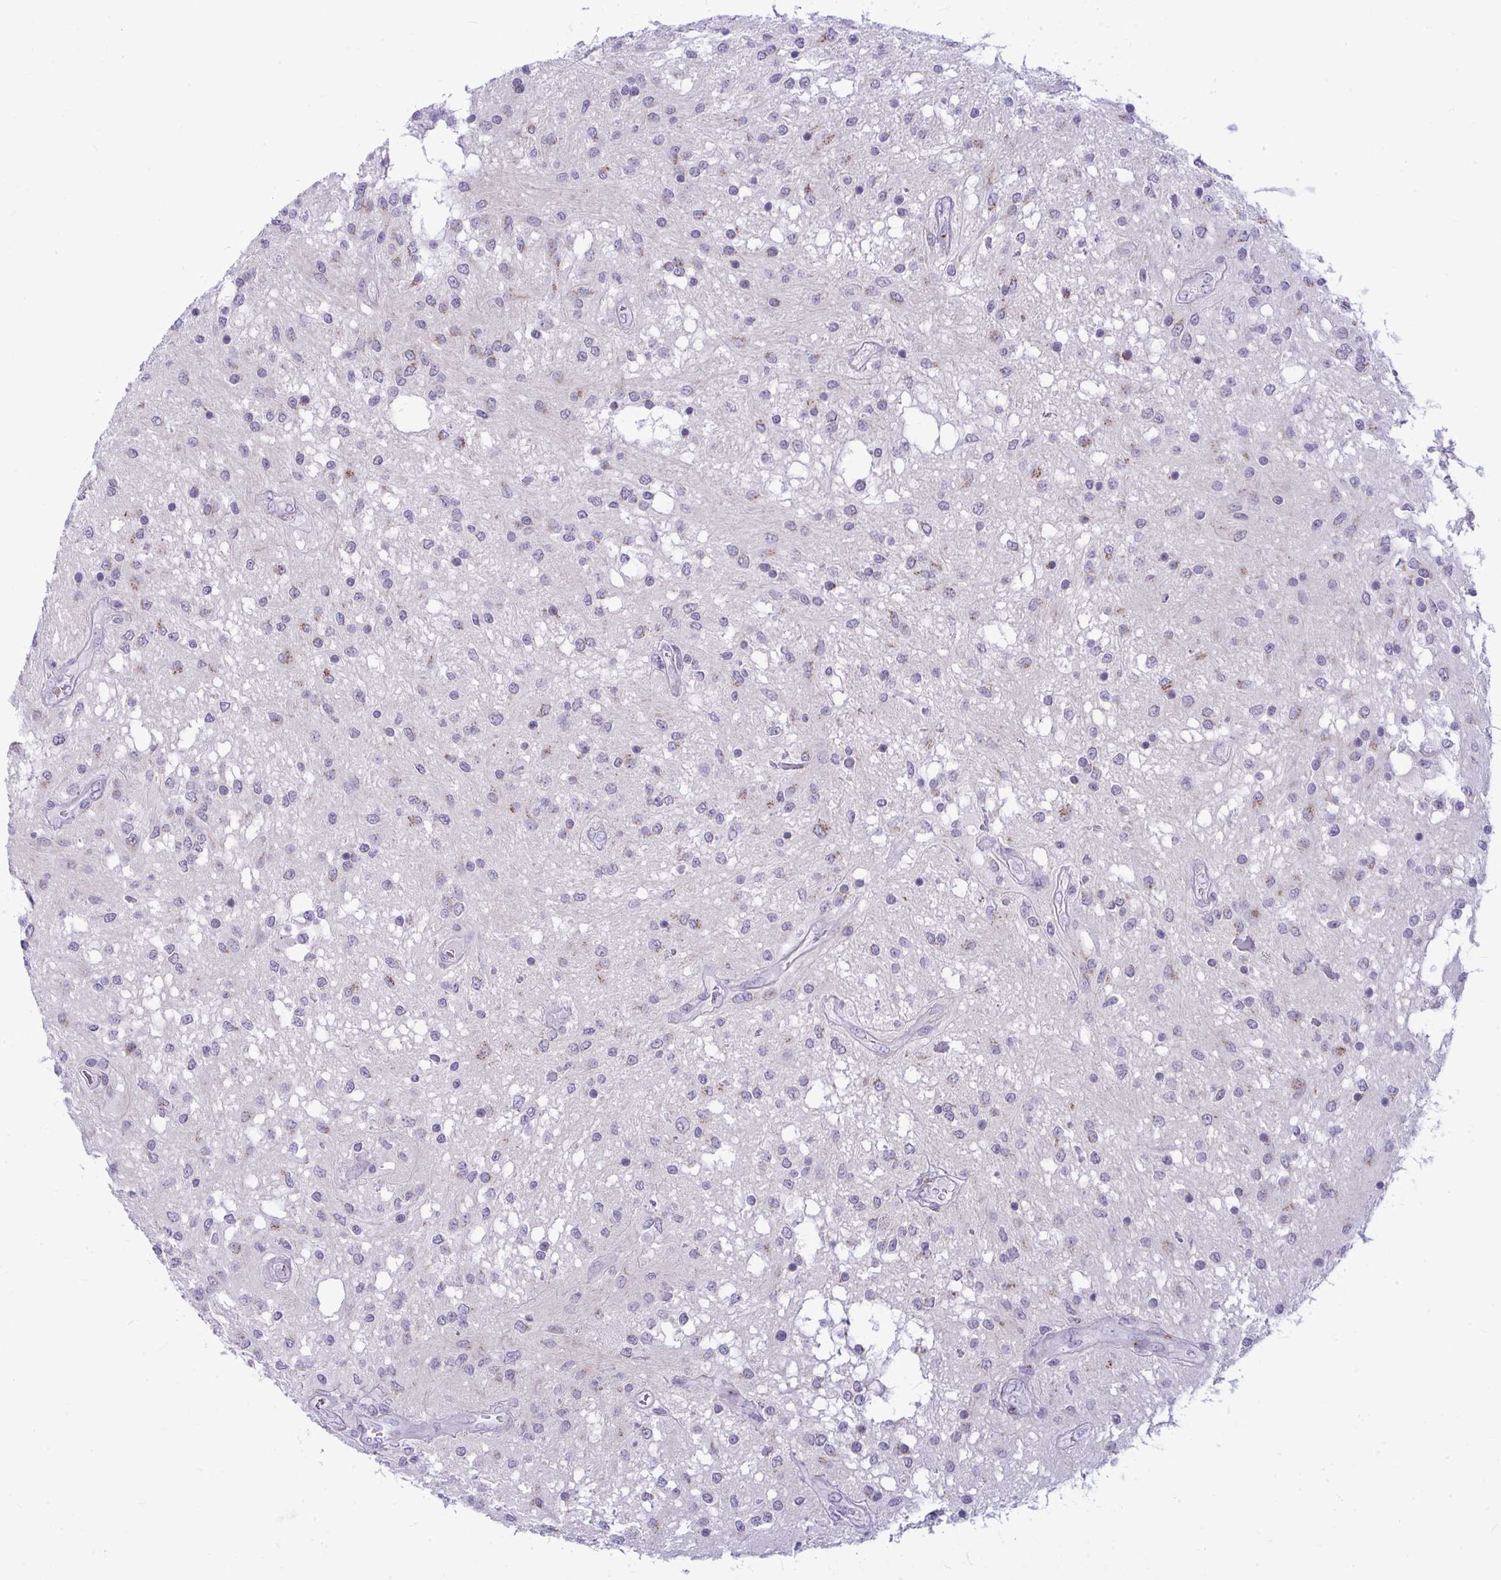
{"staining": {"intensity": "negative", "quantity": "none", "location": "none"}, "tissue": "glioma", "cell_type": "Tumor cells", "image_type": "cancer", "snomed": [{"axis": "morphology", "description": "Glioma, malignant, Low grade"}, {"axis": "topography", "description": "Cerebellum"}], "caption": "An image of human glioma is negative for staining in tumor cells. The staining is performed using DAB brown chromogen with nuclei counter-stained in using hematoxylin.", "gene": "DTX4", "patient": {"sex": "female", "age": 14}}